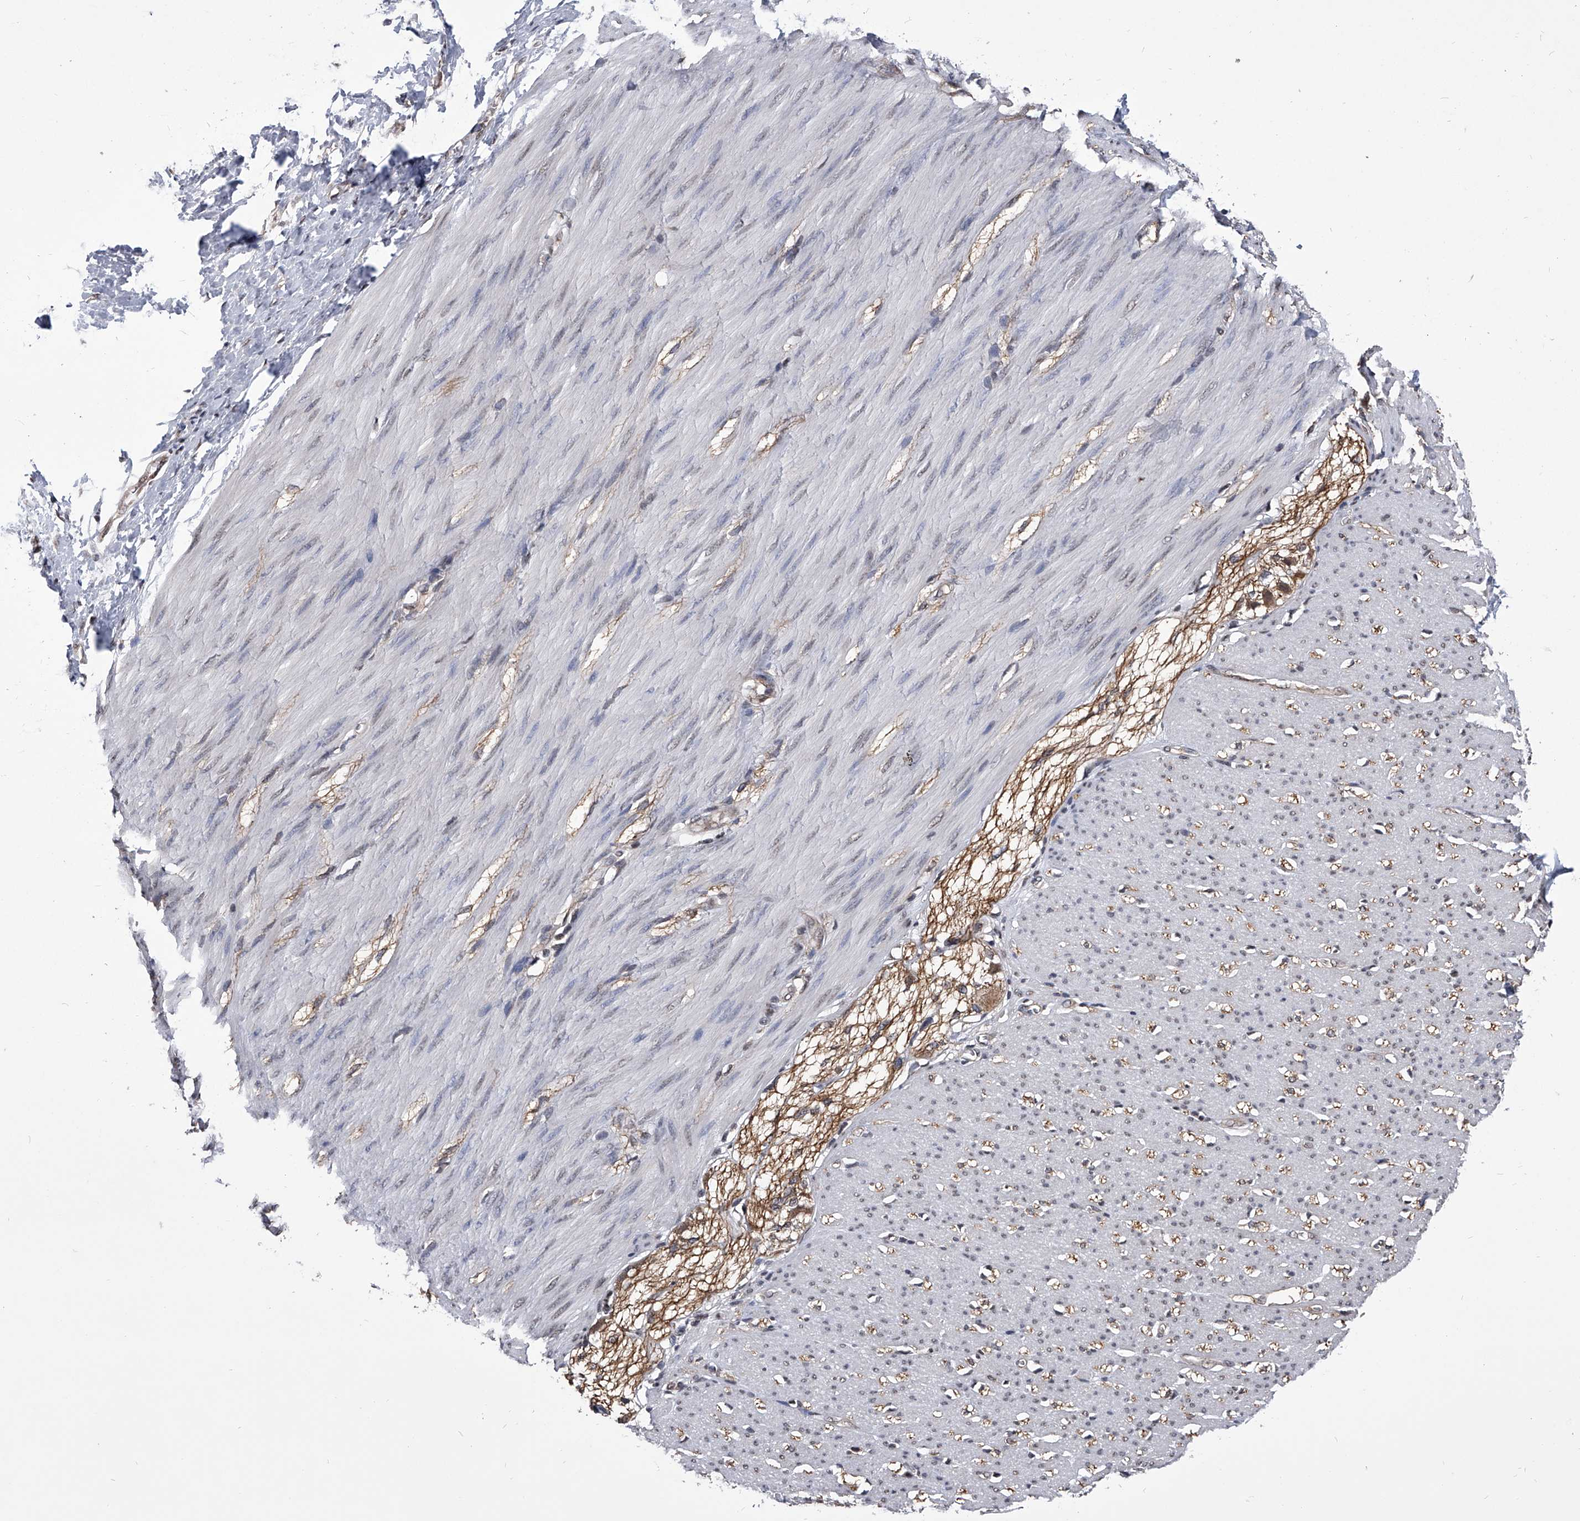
{"staining": {"intensity": "negative", "quantity": "none", "location": "none"}, "tissue": "smooth muscle", "cell_type": "Smooth muscle cells", "image_type": "normal", "snomed": [{"axis": "morphology", "description": "Normal tissue, NOS"}, {"axis": "morphology", "description": "Adenocarcinoma, NOS"}, {"axis": "topography", "description": "Colon"}, {"axis": "topography", "description": "Peripheral nerve tissue"}], "caption": "IHC image of normal smooth muscle stained for a protein (brown), which exhibits no staining in smooth muscle cells.", "gene": "ZNF76", "patient": {"sex": "male", "age": 14}}